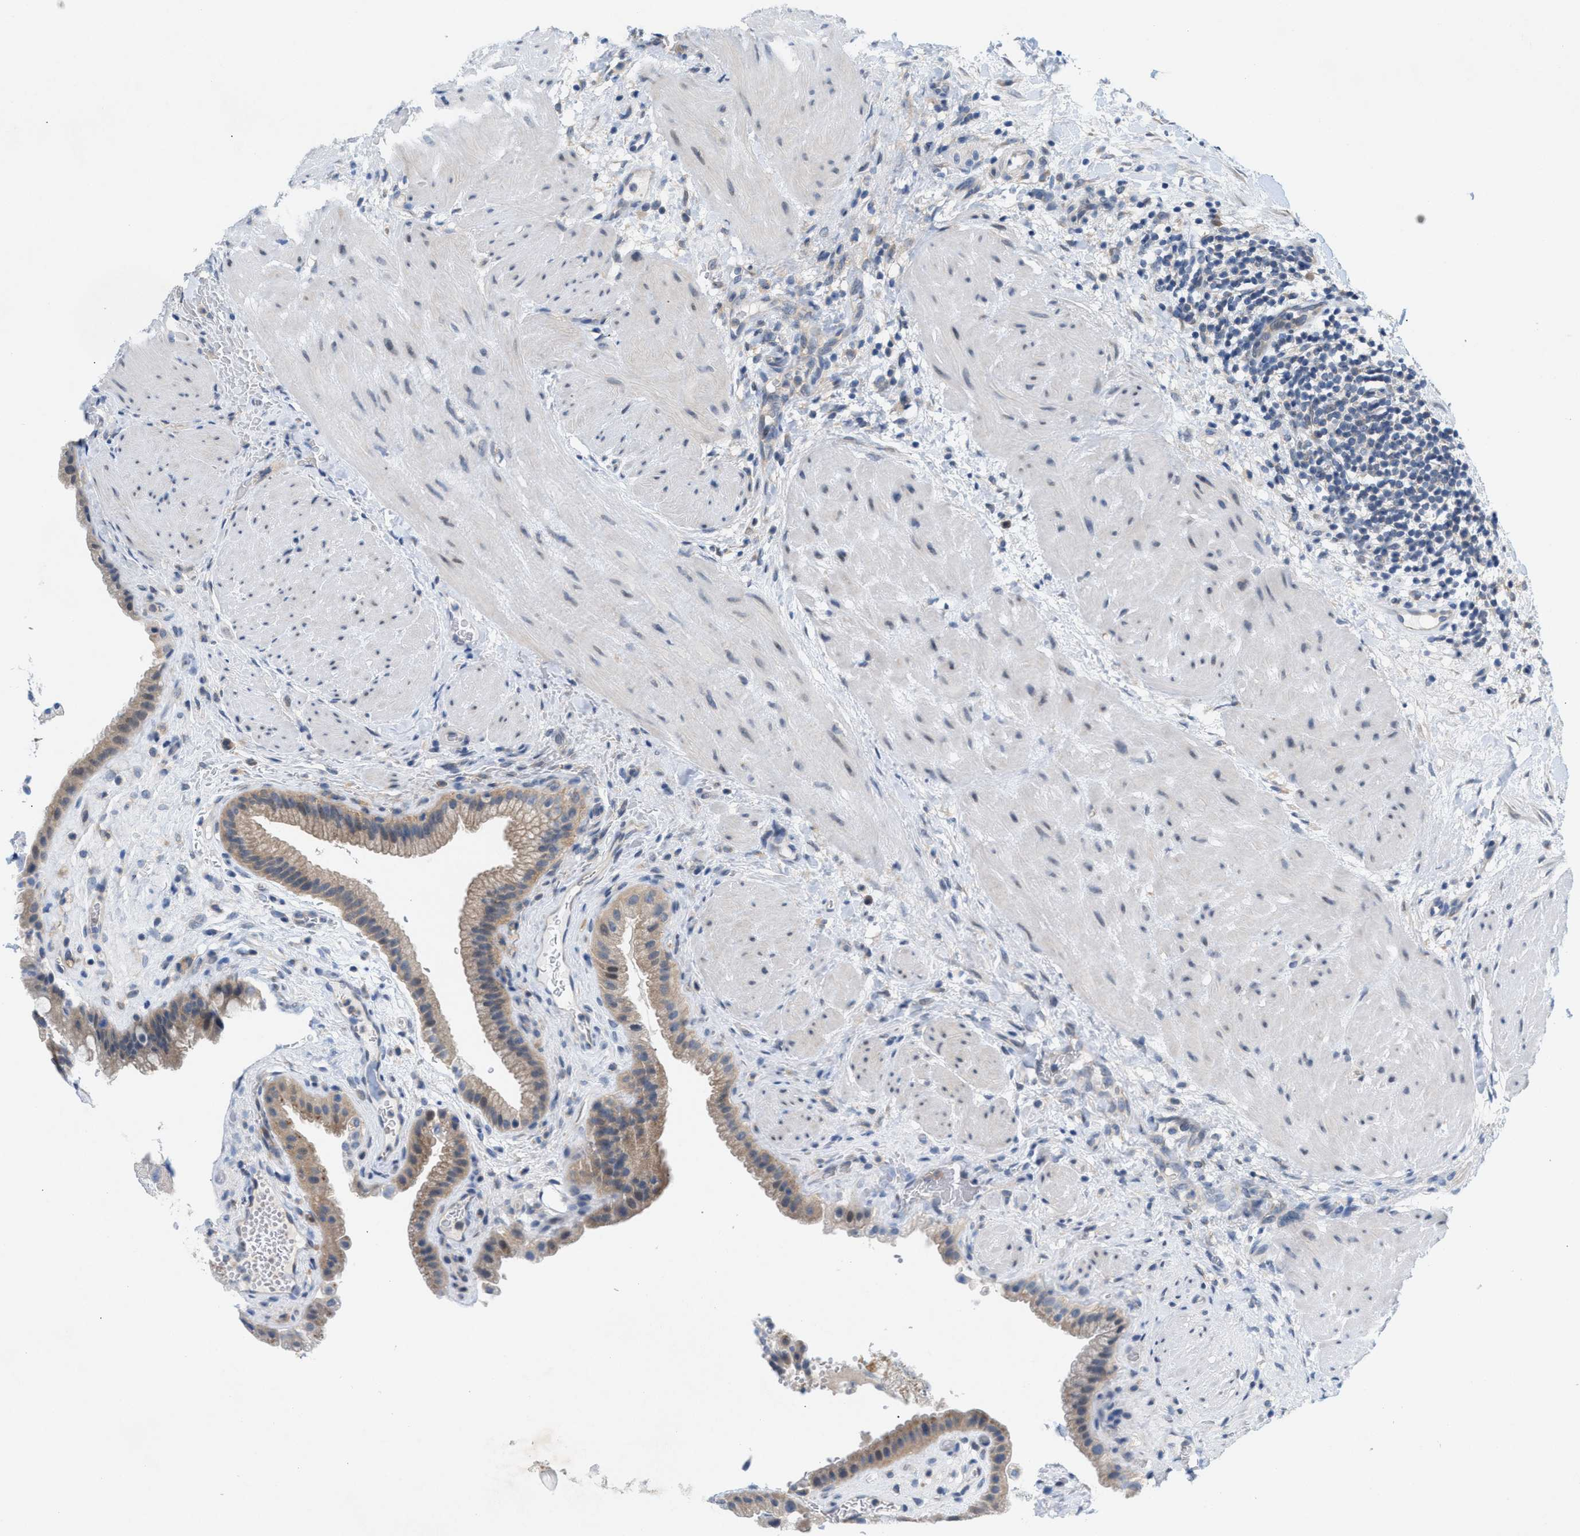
{"staining": {"intensity": "weak", "quantity": "25%-75%", "location": "cytoplasmic/membranous"}, "tissue": "gallbladder", "cell_type": "Glandular cells", "image_type": "normal", "snomed": [{"axis": "morphology", "description": "Normal tissue, NOS"}, {"axis": "topography", "description": "Gallbladder"}], "caption": "Gallbladder stained with a brown dye displays weak cytoplasmic/membranous positive positivity in approximately 25%-75% of glandular cells.", "gene": "WIPI2", "patient": {"sex": "male", "age": 49}}